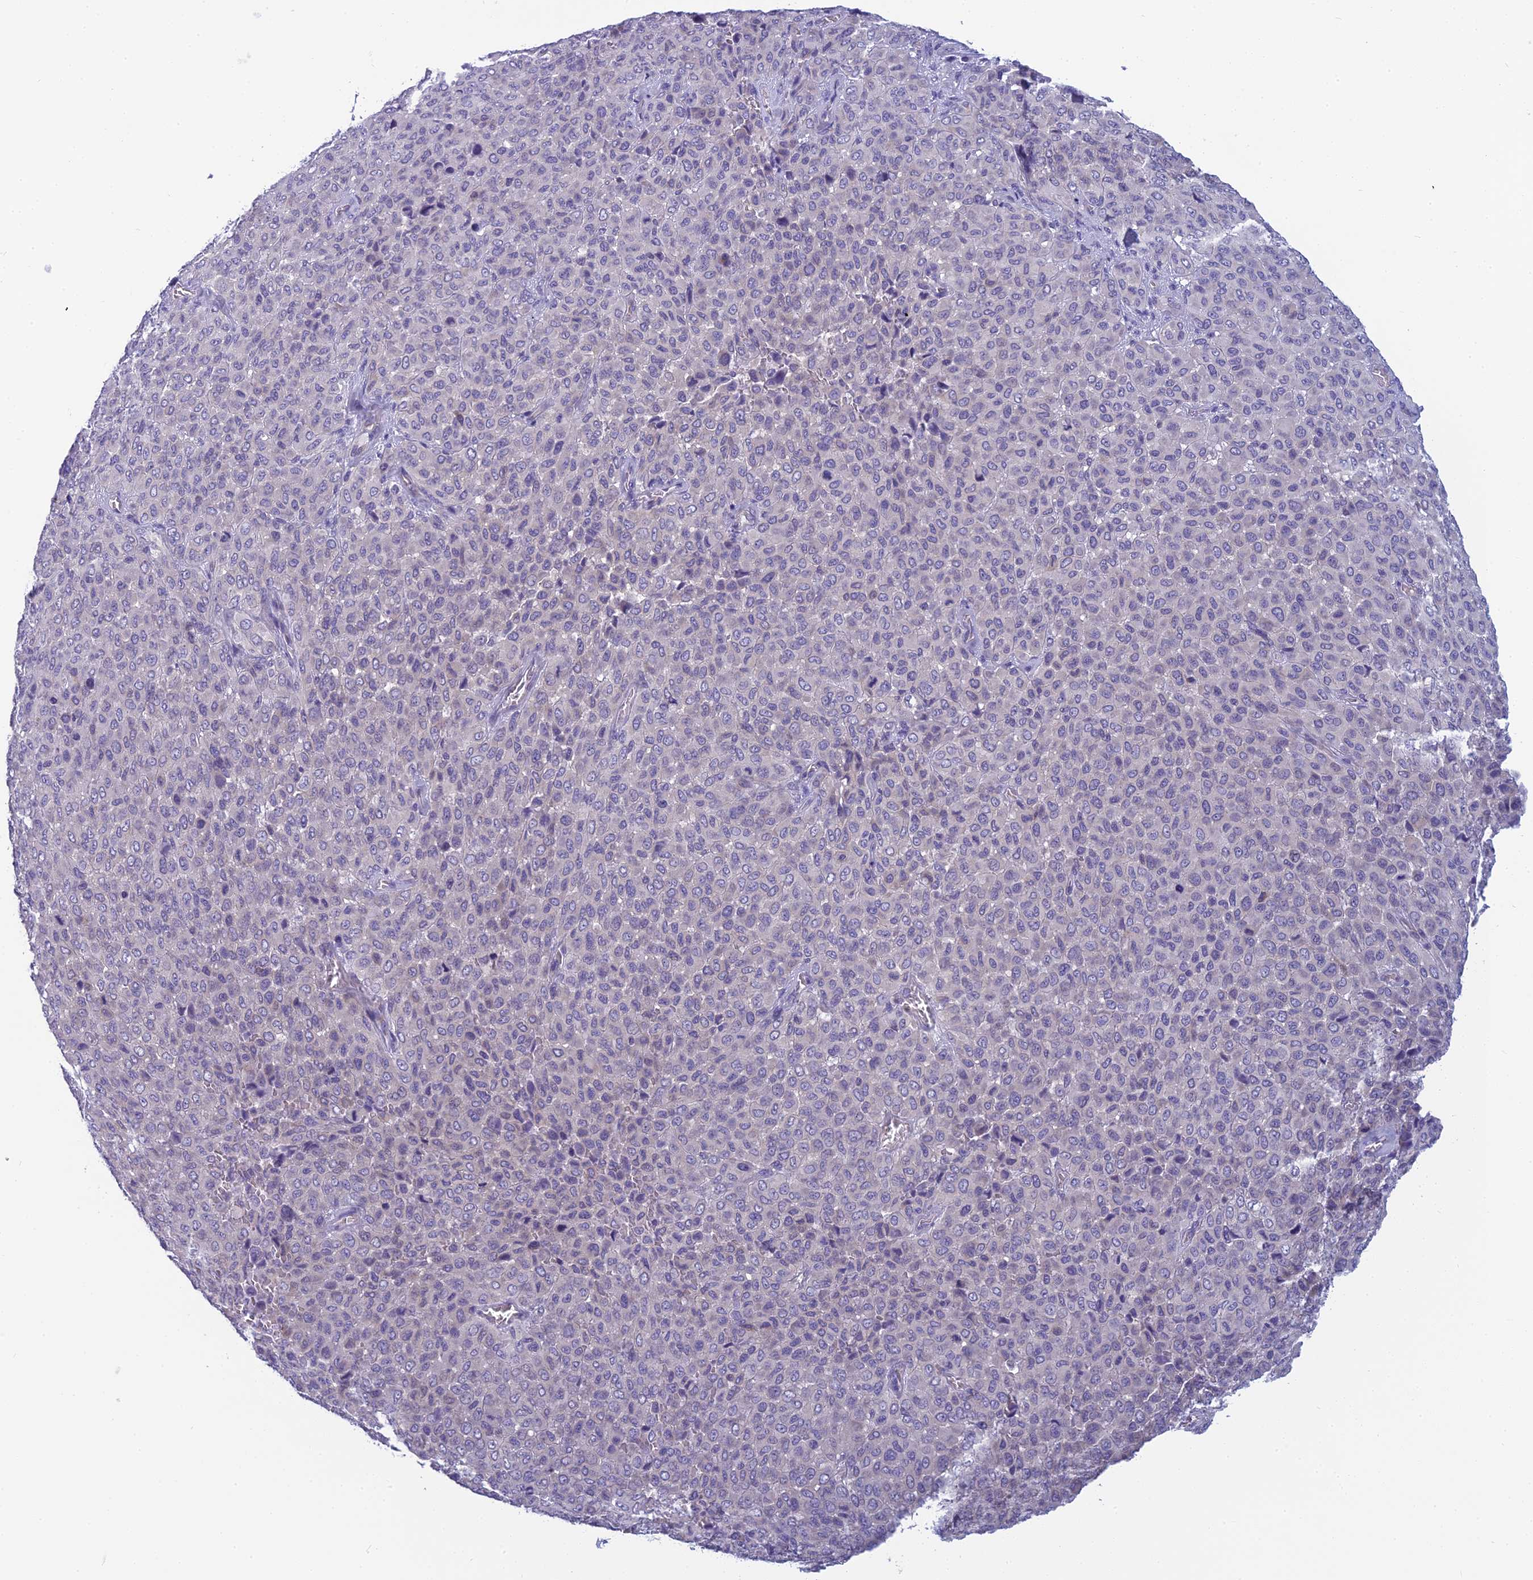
{"staining": {"intensity": "negative", "quantity": "none", "location": "none"}, "tissue": "melanoma", "cell_type": "Tumor cells", "image_type": "cancer", "snomed": [{"axis": "morphology", "description": "Malignant melanoma, Metastatic site"}, {"axis": "topography", "description": "Skin"}], "caption": "Photomicrograph shows no protein expression in tumor cells of melanoma tissue. (DAB IHC, high magnification).", "gene": "RBM41", "patient": {"sex": "female", "age": 81}}